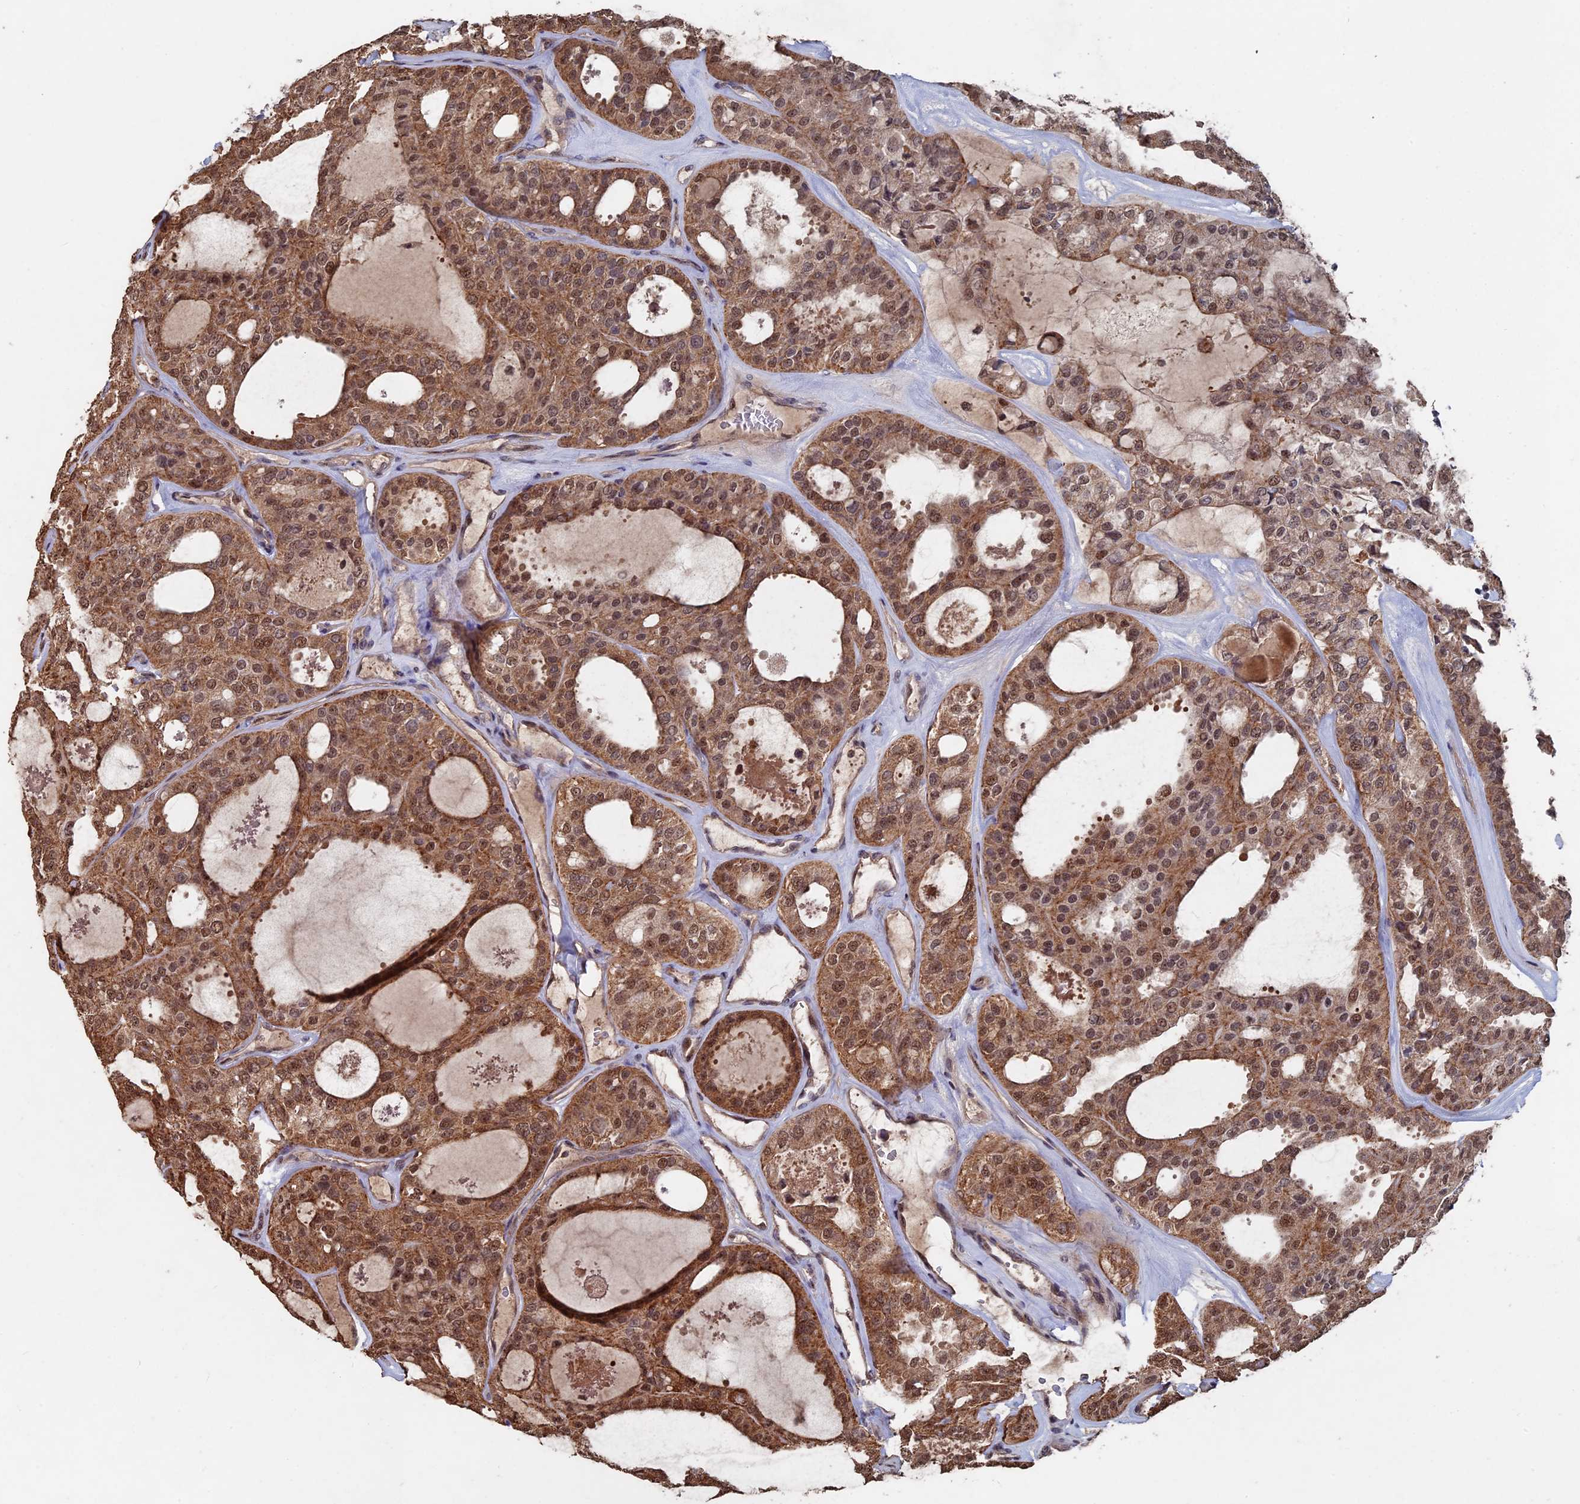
{"staining": {"intensity": "moderate", "quantity": ">75%", "location": "cytoplasmic/membranous,nuclear"}, "tissue": "thyroid cancer", "cell_type": "Tumor cells", "image_type": "cancer", "snomed": [{"axis": "morphology", "description": "Follicular adenoma carcinoma, NOS"}, {"axis": "topography", "description": "Thyroid gland"}], "caption": "This micrograph demonstrates immunohistochemistry staining of human thyroid cancer, with medium moderate cytoplasmic/membranous and nuclear positivity in approximately >75% of tumor cells.", "gene": "KIAA1328", "patient": {"sex": "male", "age": 75}}